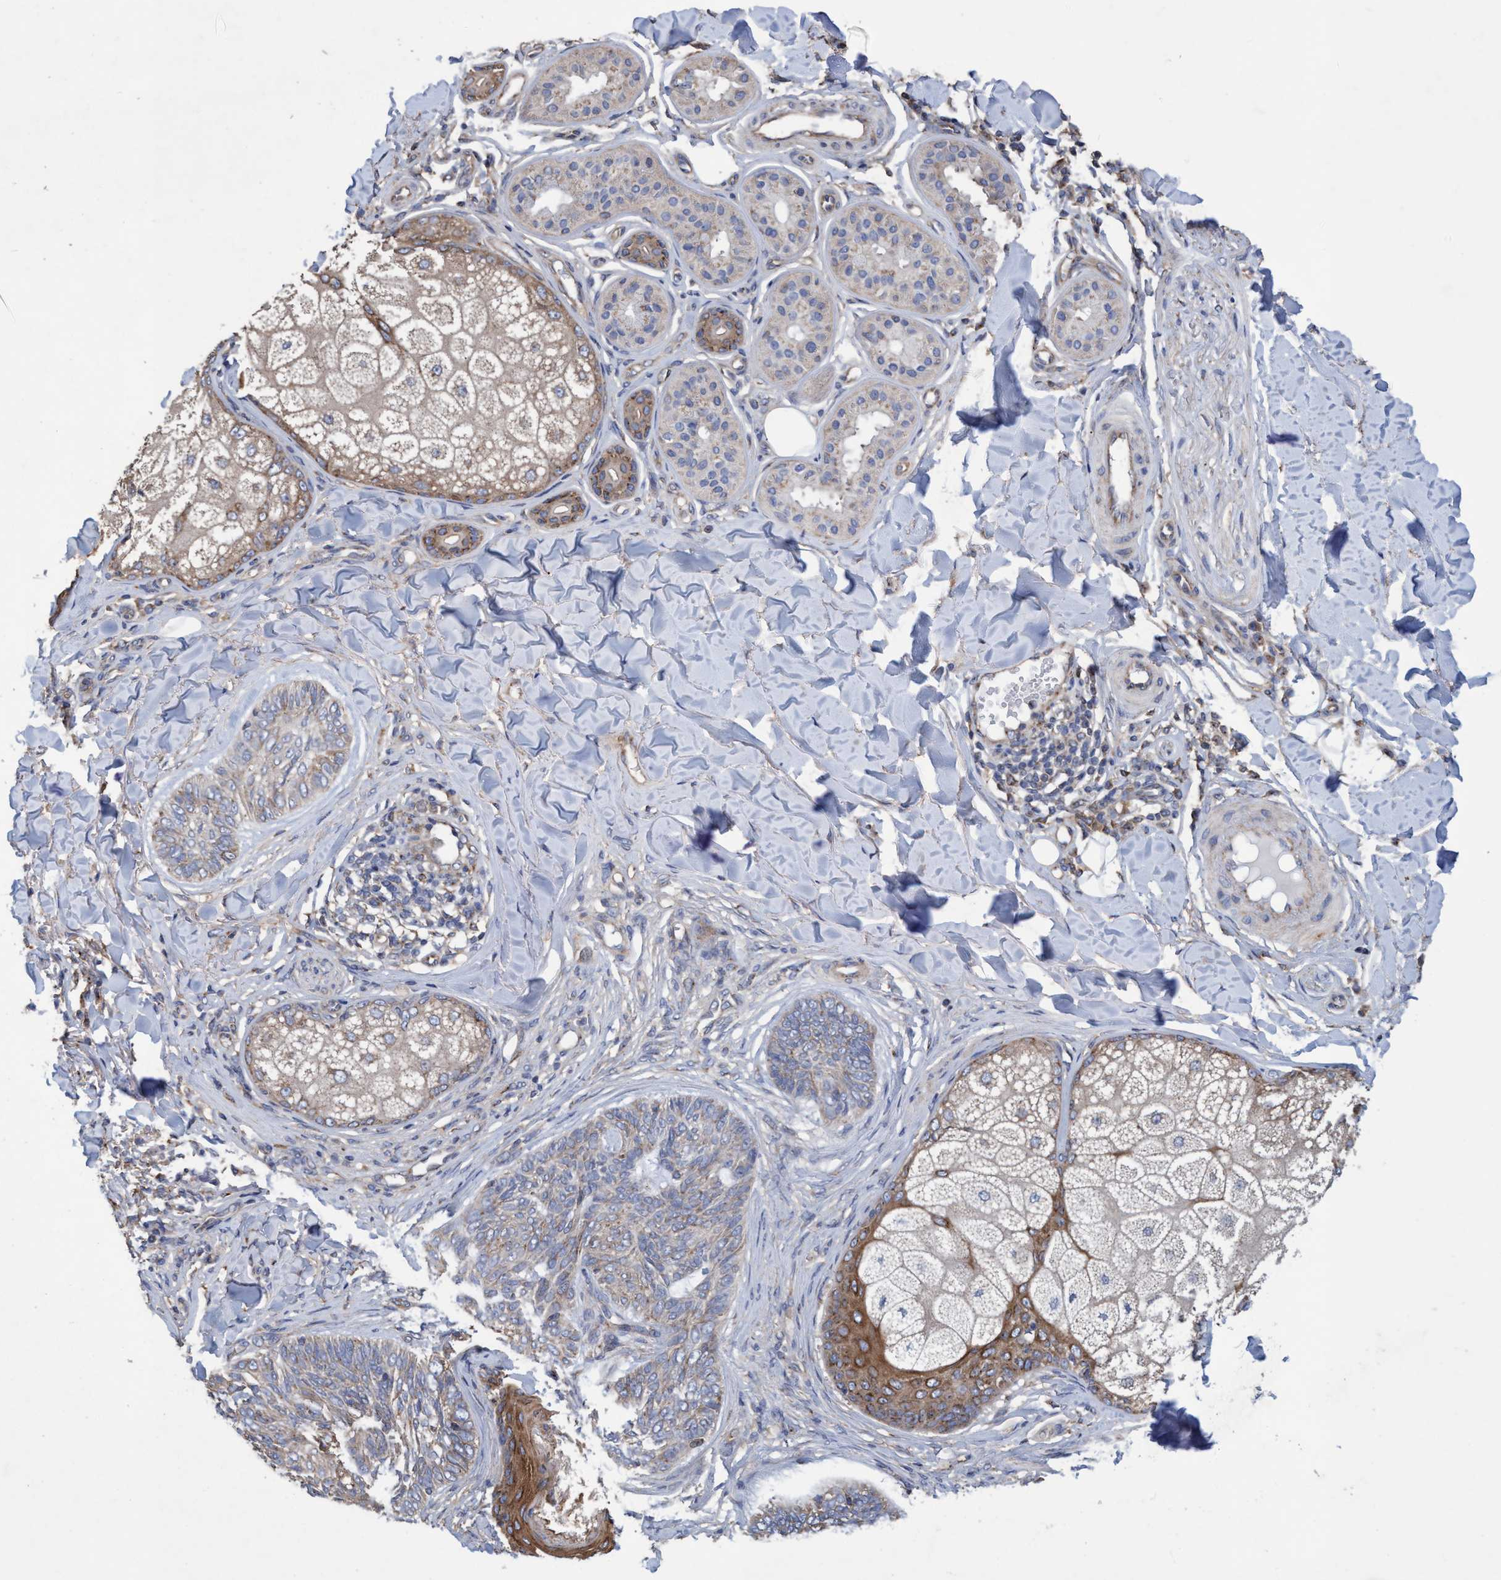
{"staining": {"intensity": "weak", "quantity": ">75%", "location": "cytoplasmic/membranous"}, "tissue": "skin cancer", "cell_type": "Tumor cells", "image_type": "cancer", "snomed": [{"axis": "morphology", "description": "Basal cell carcinoma"}, {"axis": "topography", "description": "Skin"}], "caption": "Basal cell carcinoma (skin) stained with DAB IHC exhibits low levels of weak cytoplasmic/membranous positivity in approximately >75% of tumor cells.", "gene": "BICD2", "patient": {"sex": "male", "age": 43}}